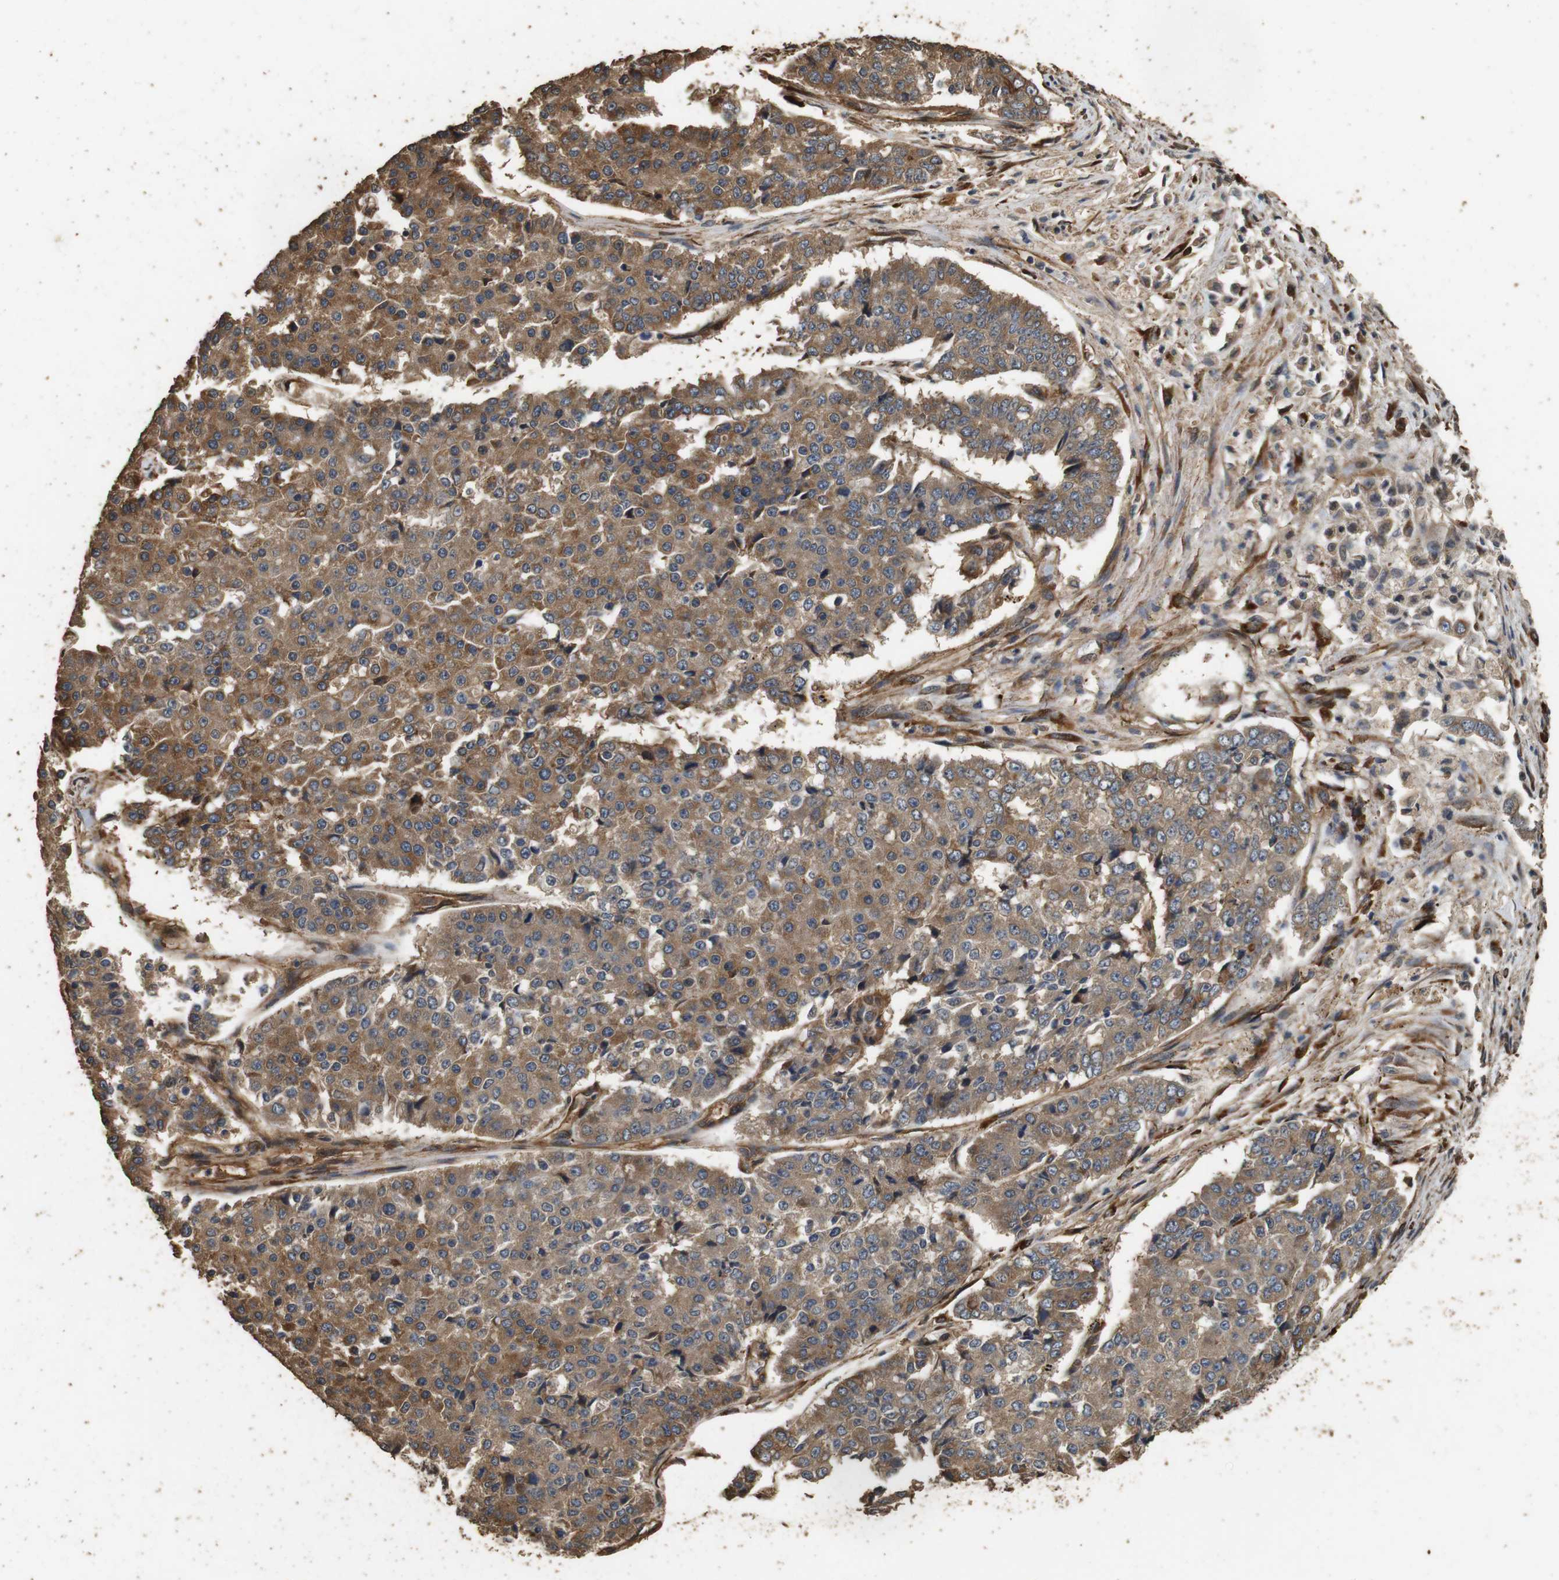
{"staining": {"intensity": "moderate", "quantity": ">75%", "location": "cytoplasmic/membranous"}, "tissue": "pancreatic cancer", "cell_type": "Tumor cells", "image_type": "cancer", "snomed": [{"axis": "morphology", "description": "Adenocarcinoma, NOS"}, {"axis": "topography", "description": "Pancreas"}], "caption": "This photomicrograph reveals IHC staining of pancreatic cancer (adenocarcinoma), with medium moderate cytoplasmic/membranous positivity in about >75% of tumor cells.", "gene": "CNPY4", "patient": {"sex": "male", "age": 50}}